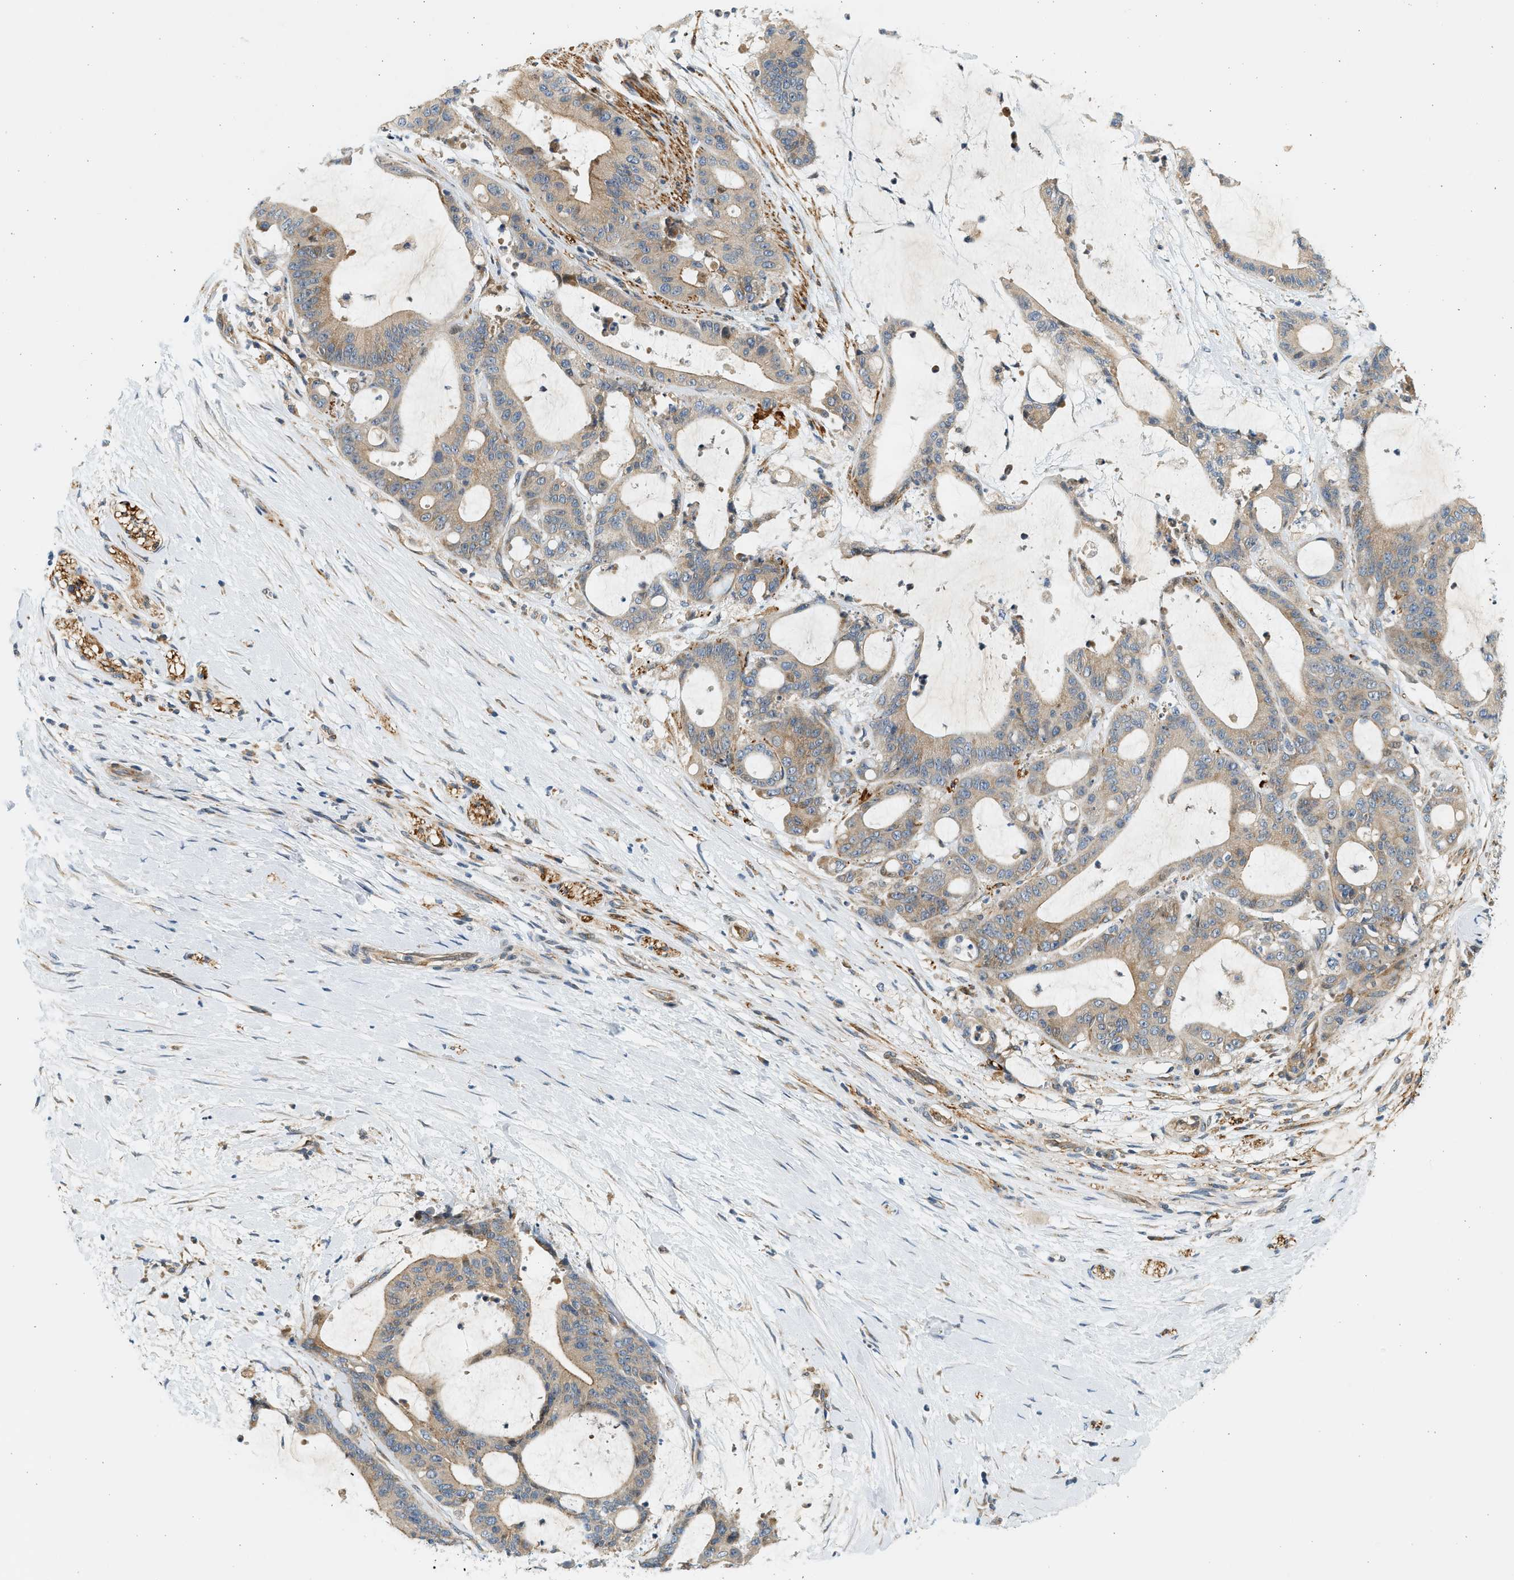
{"staining": {"intensity": "moderate", "quantity": ">75%", "location": "cytoplasmic/membranous"}, "tissue": "liver cancer", "cell_type": "Tumor cells", "image_type": "cancer", "snomed": [{"axis": "morphology", "description": "Cholangiocarcinoma"}, {"axis": "topography", "description": "Liver"}], "caption": "The micrograph displays staining of liver cancer, revealing moderate cytoplasmic/membranous protein positivity (brown color) within tumor cells. (Stains: DAB in brown, nuclei in blue, Microscopy: brightfield microscopy at high magnification).", "gene": "KDELR2", "patient": {"sex": "female", "age": 73}}